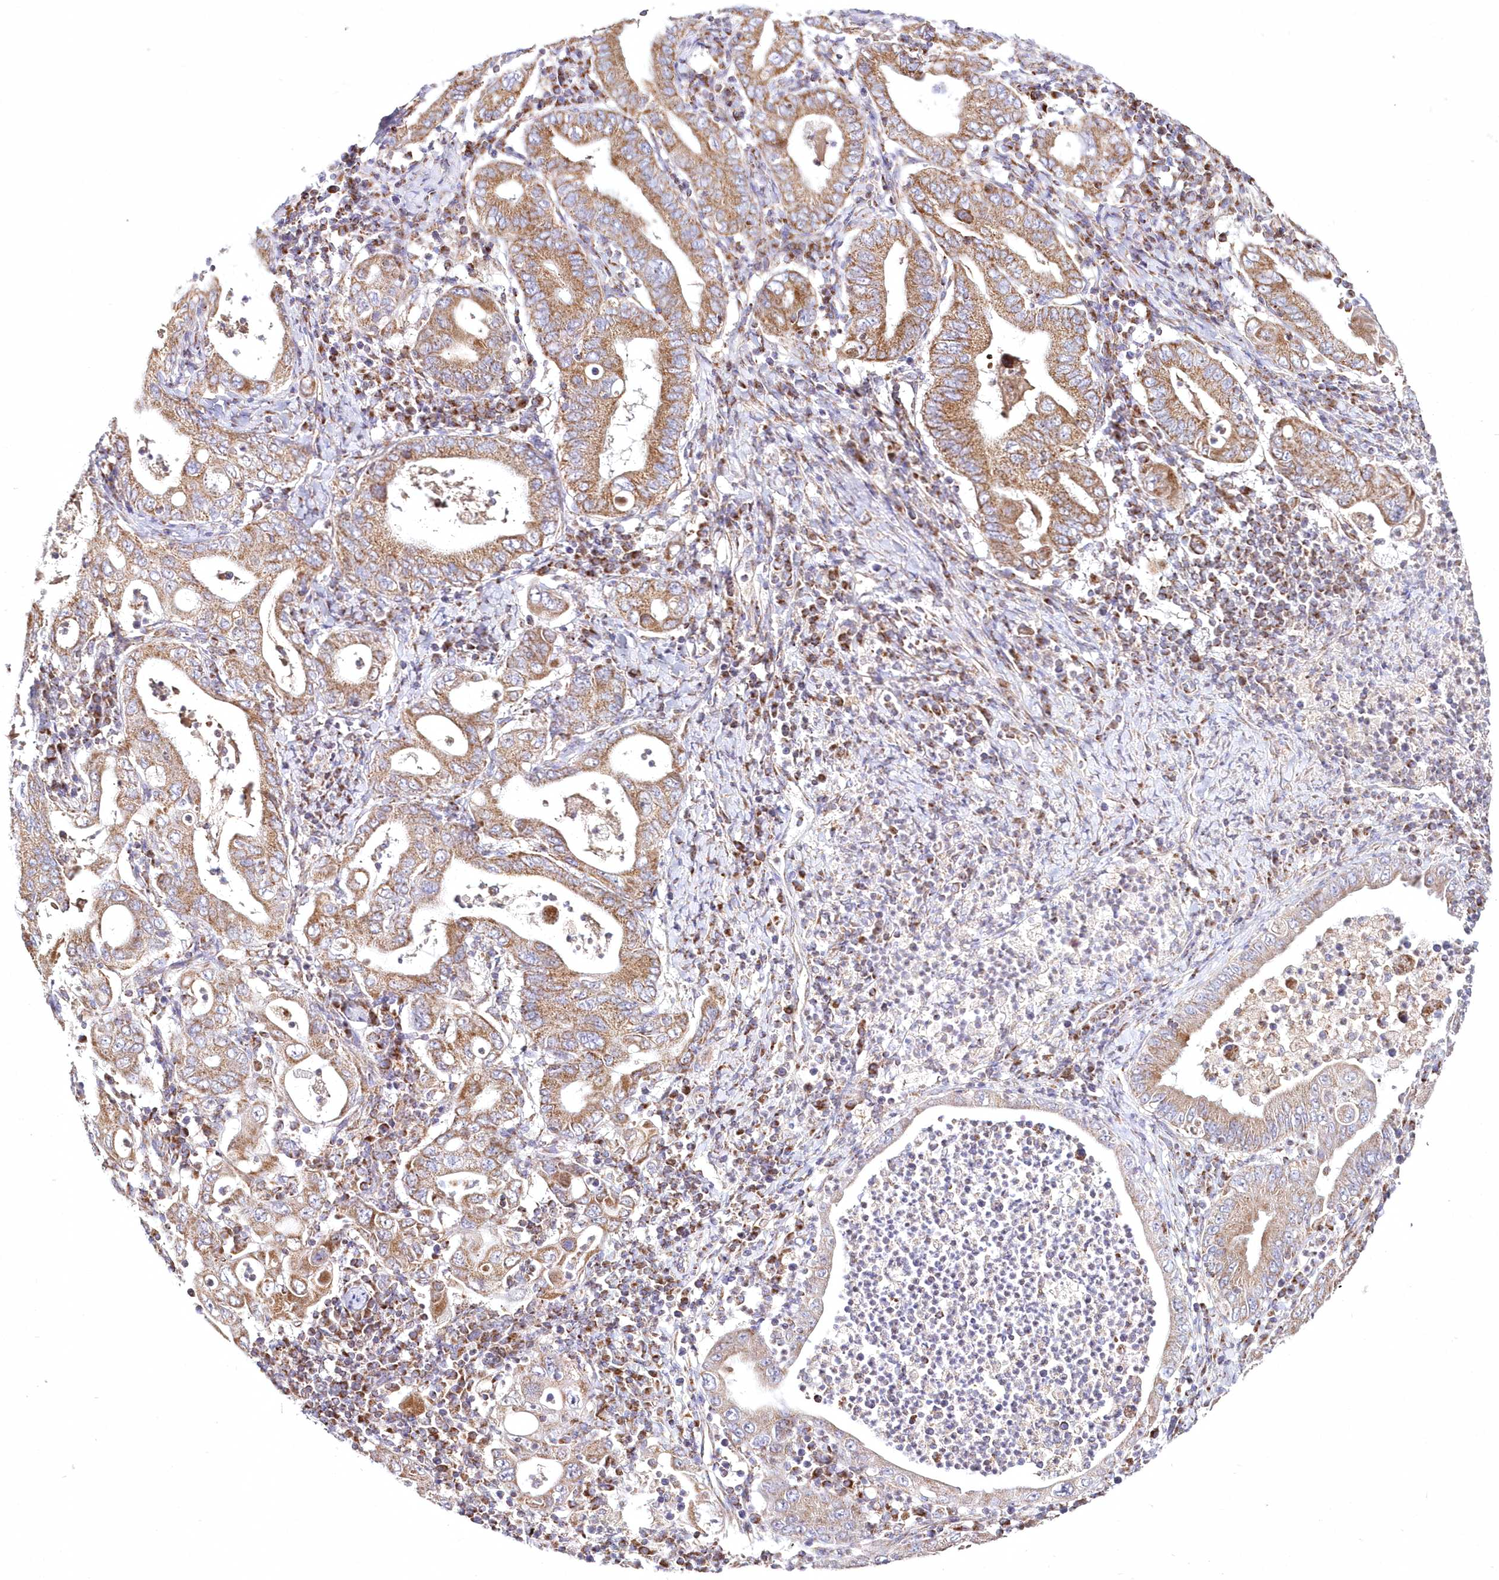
{"staining": {"intensity": "moderate", "quantity": ">75%", "location": "cytoplasmic/membranous"}, "tissue": "stomach cancer", "cell_type": "Tumor cells", "image_type": "cancer", "snomed": [{"axis": "morphology", "description": "Normal tissue, NOS"}, {"axis": "morphology", "description": "Adenocarcinoma, NOS"}, {"axis": "topography", "description": "Esophagus"}, {"axis": "topography", "description": "Stomach, upper"}, {"axis": "topography", "description": "Peripheral nerve tissue"}], "caption": "There is medium levels of moderate cytoplasmic/membranous positivity in tumor cells of stomach cancer, as demonstrated by immunohistochemical staining (brown color).", "gene": "DNA2", "patient": {"sex": "male", "age": 62}}